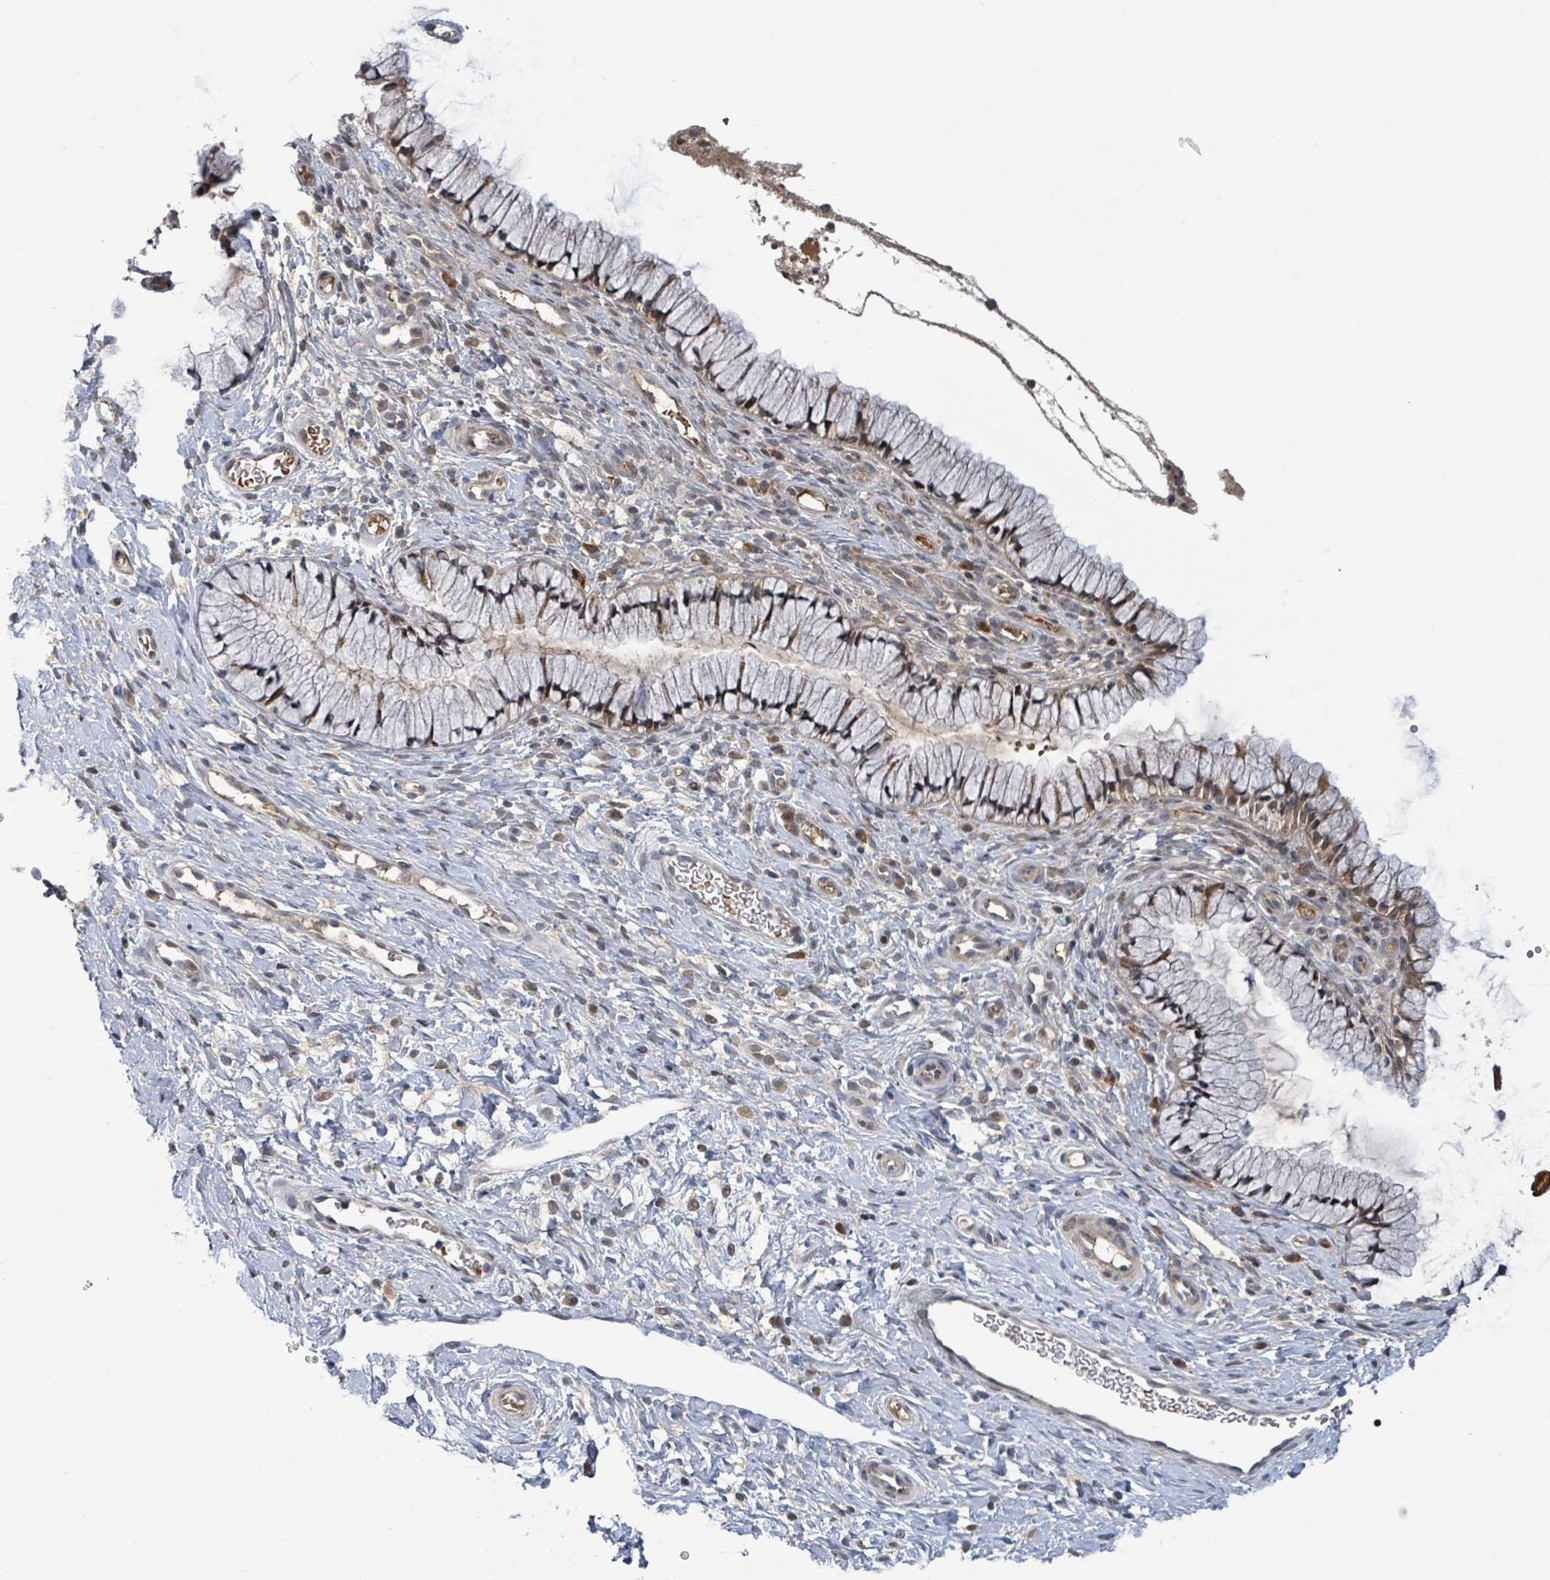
{"staining": {"intensity": "weak", "quantity": ">75%", "location": "cytoplasmic/membranous"}, "tissue": "cervix", "cell_type": "Glandular cells", "image_type": "normal", "snomed": [{"axis": "morphology", "description": "Normal tissue, NOS"}, {"axis": "topography", "description": "Cervix"}], "caption": "Unremarkable cervix exhibits weak cytoplasmic/membranous staining in approximately >75% of glandular cells (DAB (3,3'-diaminobenzidine) IHC with brightfield microscopy, high magnification)..", "gene": "ITGA11", "patient": {"sex": "female", "age": 36}}